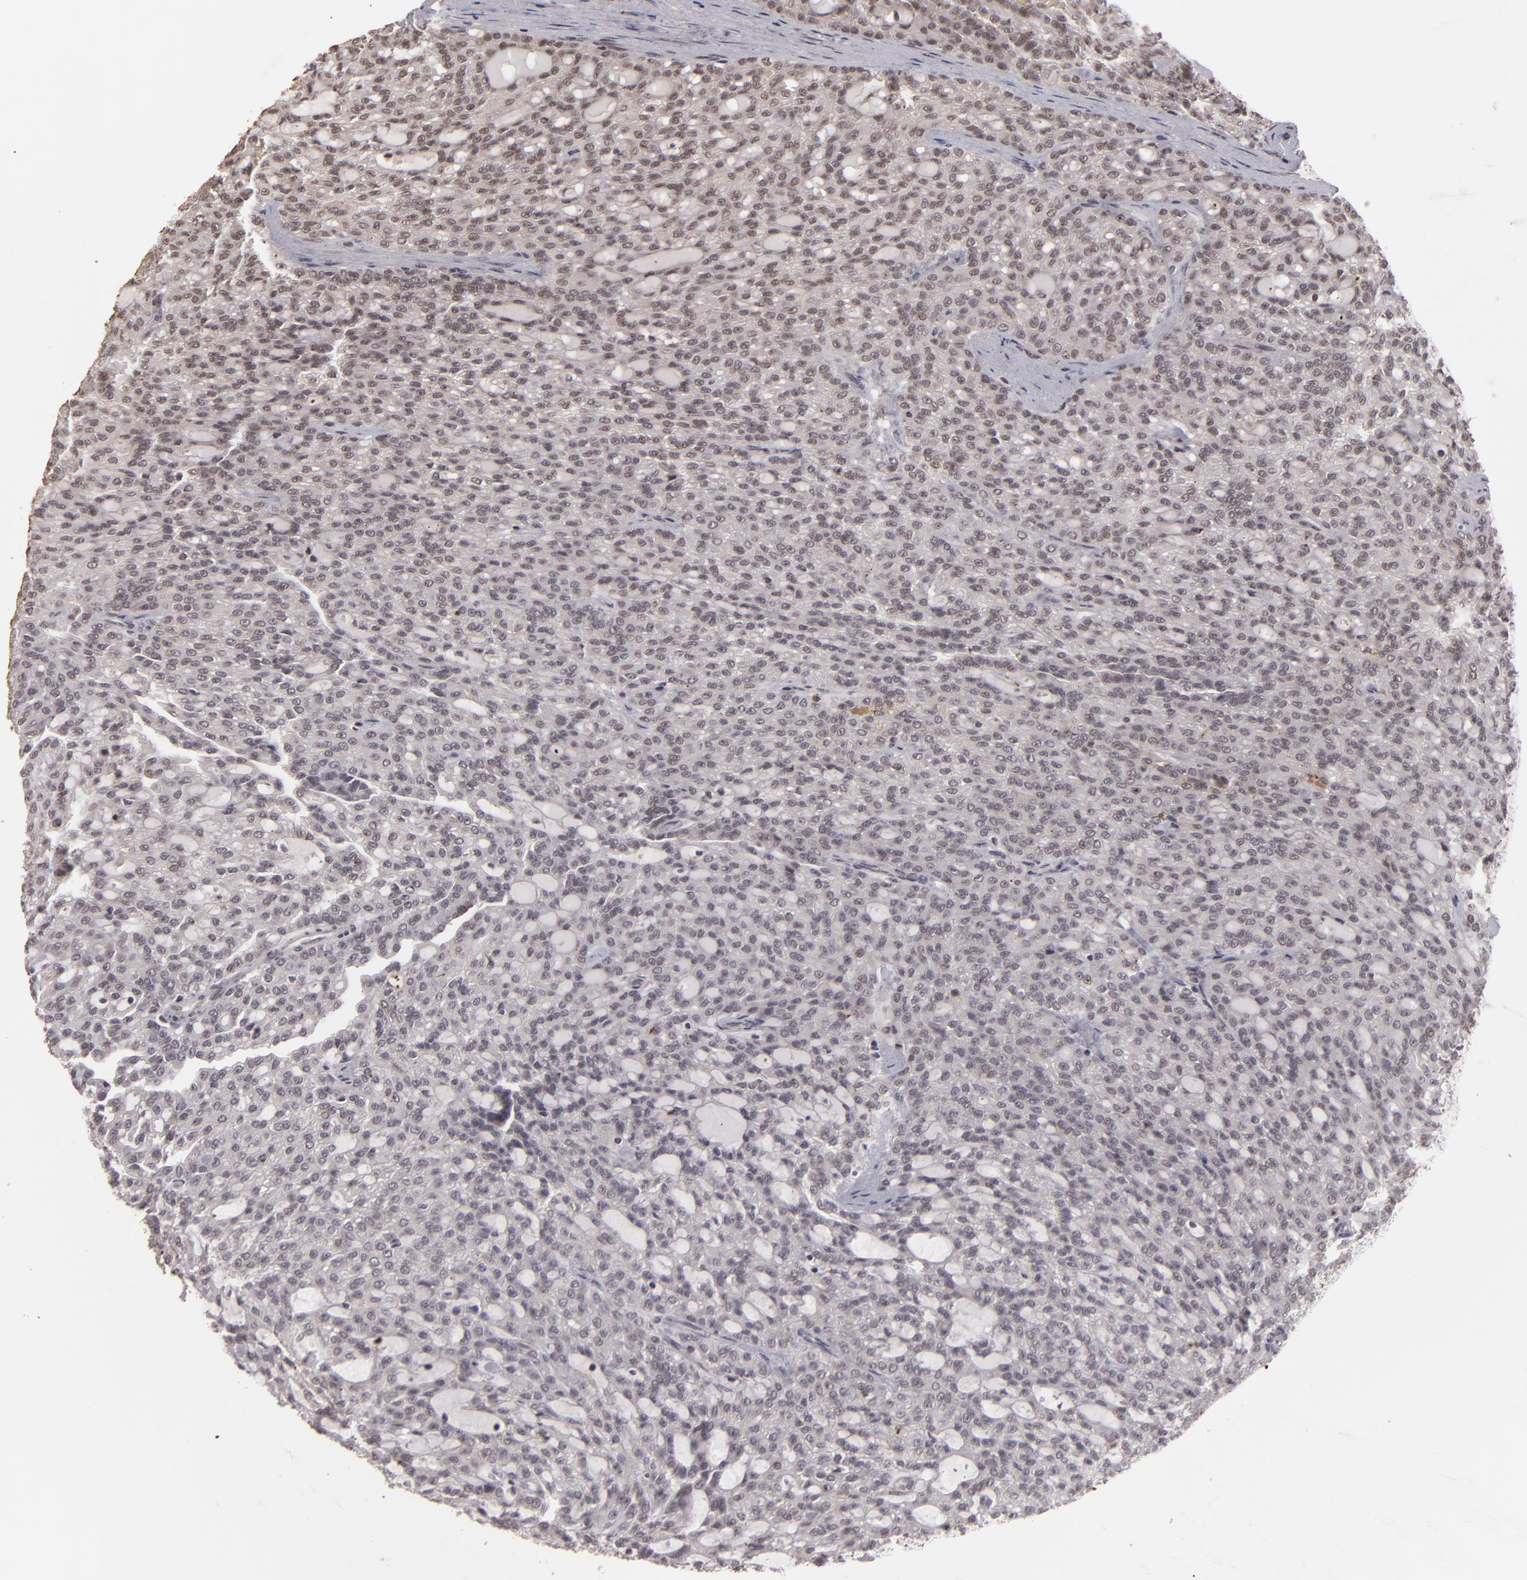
{"staining": {"intensity": "negative", "quantity": "none", "location": "none"}, "tissue": "renal cancer", "cell_type": "Tumor cells", "image_type": "cancer", "snomed": [{"axis": "morphology", "description": "Adenocarcinoma, NOS"}, {"axis": "topography", "description": "Kidney"}], "caption": "An immunohistochemistry photomicrograph of renal adenocarcinoma is shown. There is no staining in tumor cells of renal adenocarcinoma.", "gene": "DFFA", "patient": {"sex": "male", "age": 63}}